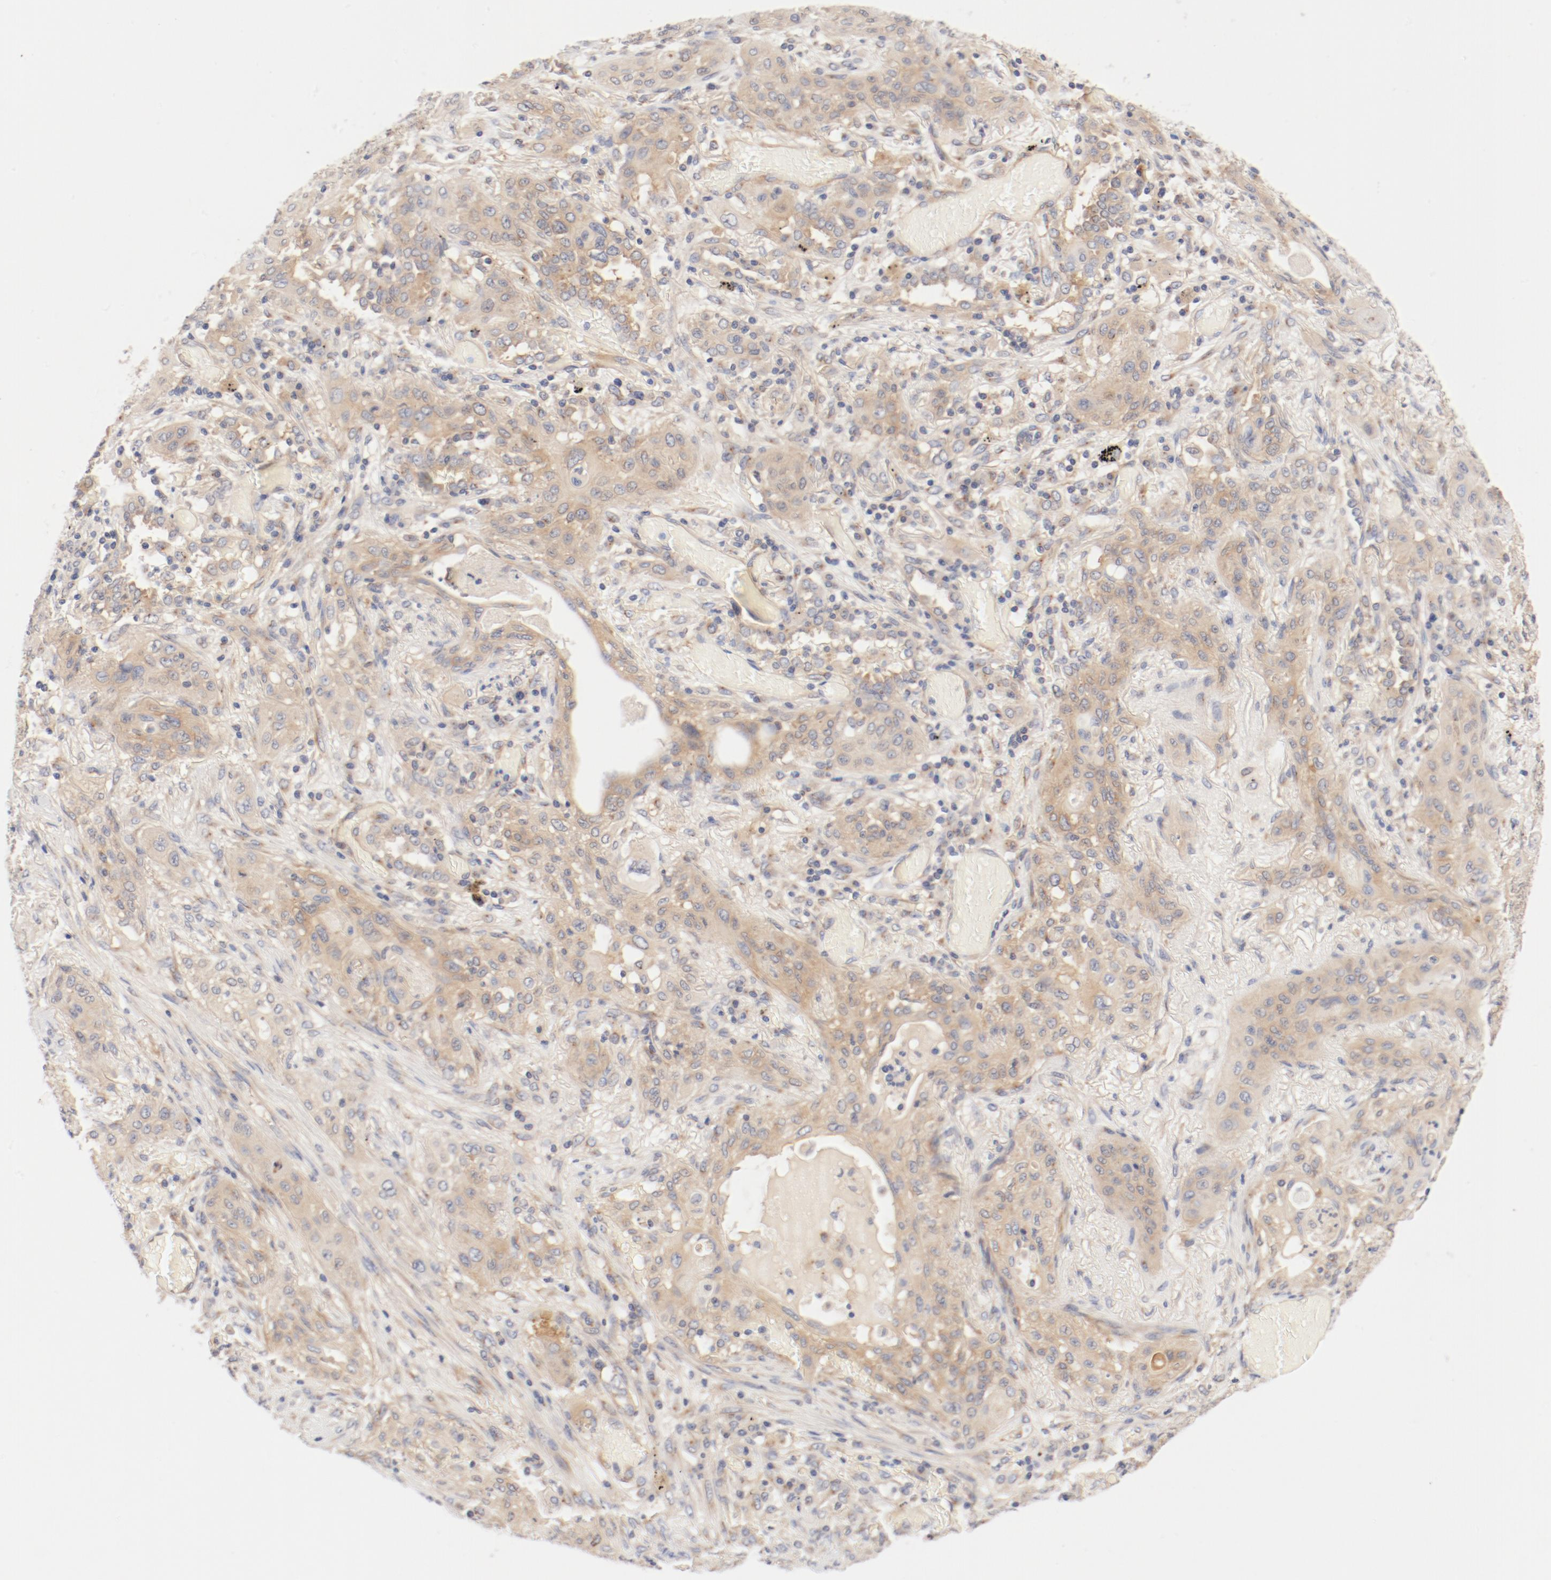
{"staining": {"intensity": "weak", "quantity": ">75%", "location": "cytoplasmic/membranous"}, "tissue": "lung cancer", "cell_type": "Tumor cells", "image_type": "cancer", "snomed": [{"axis": "morphology", "description": "Squamous cell carcinoma, NOS"}, {"axis": "topography", "description": "Lung"}], "caption": "Tumor cells reveal low levels of weak cytoplasmic/membranous positivity in about >75% of cells in human lung cancer (squamous cell carcinoma). (IHC, brightfield microscopy, high magnification).", "gene": "DYNC1H1", "patient": {"sex": "female", "age": 47}}